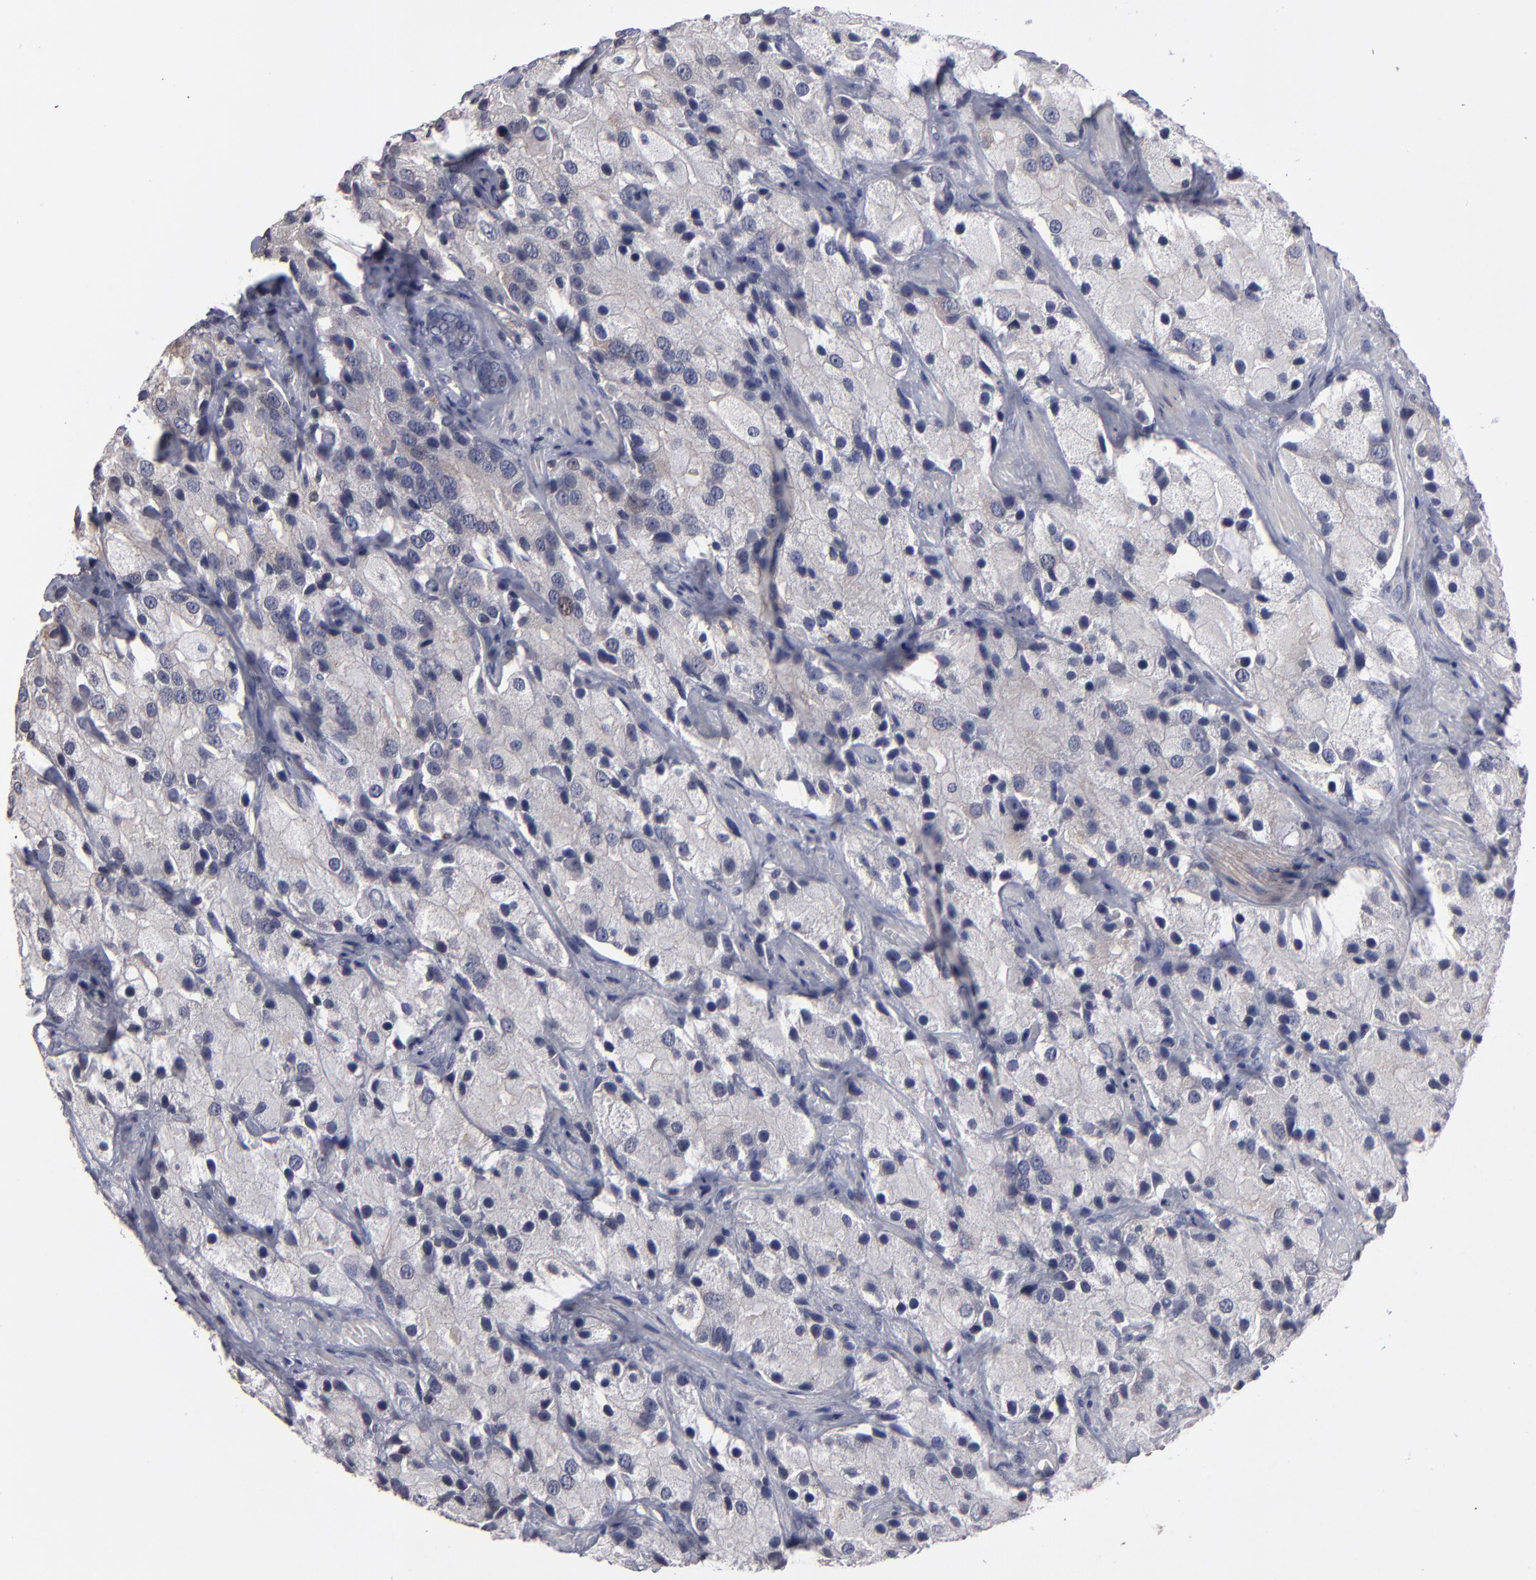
{"staining": {"intensity": "weak", "quantity": "25%-75%", "location": "cytoplasmic/membranous"}, "tissue": "prostate cancer", "cell_type": "Tumor cells", "image_type": "cancer", "snomed": [{"axis": "morphology", "description": "Adenocarcinoma, High grade"}, {"axis": "topography", "description": "Prostate"}], "caption": "Weak cytoplasmic/membranous expression for a protein is present in approximately 25%-75% of tumor cells of prostate cancer (high-grade adenocarcinoma) using IHC.", "gene": "CEP97", "patient": {"sex": "male", "age": 70}}